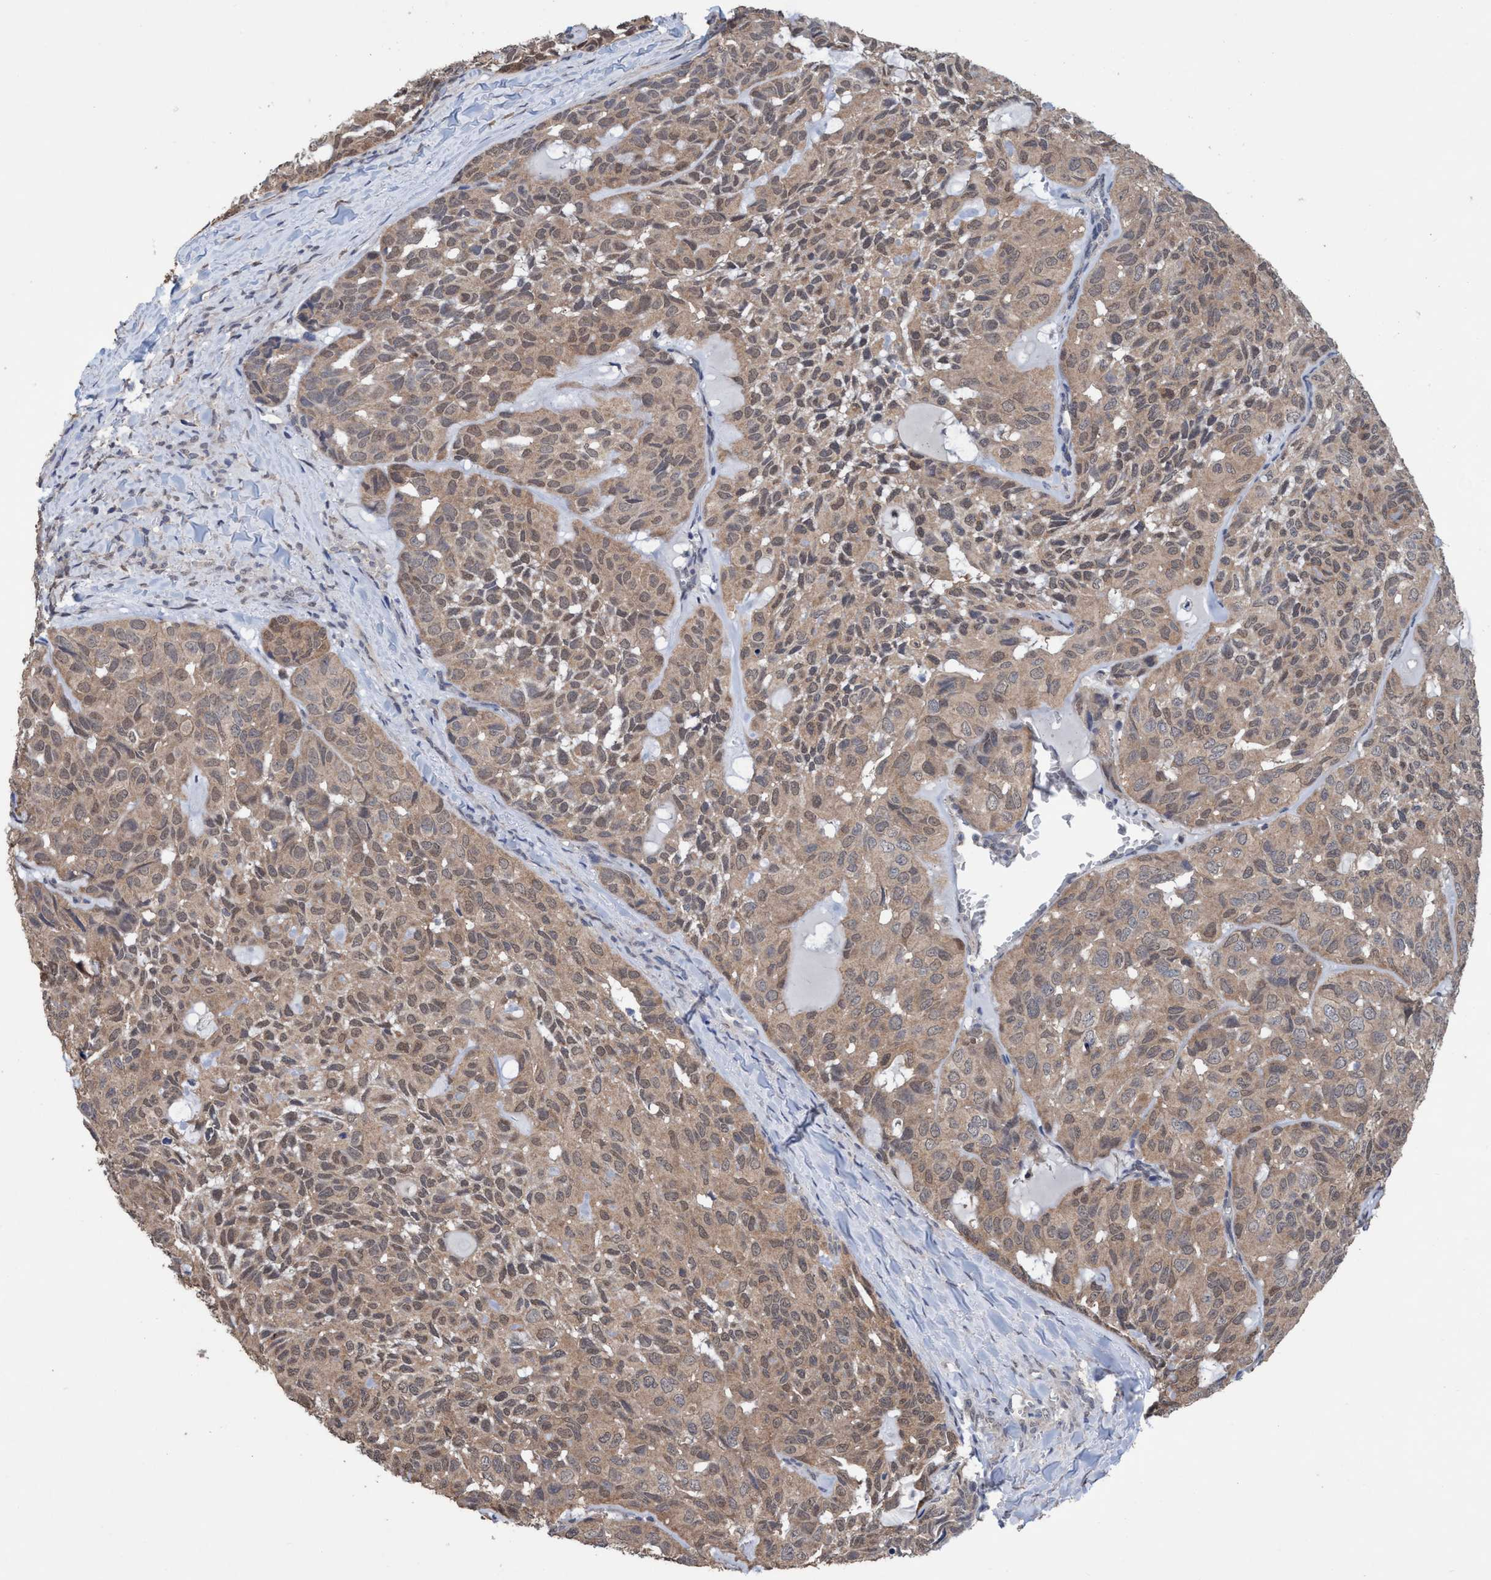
{"staining": {"intensity": "weak", "quantity": ">75%", "location": "cytoplasmic/membranous"}, "tissue": "head and neck cancer", "cell_type": "Tumor cells", "image_type": "cancer", "snomed": [{"axis": "morphology", "description": "Adenocarcinoma, NOS"}, {"axis": "topography", "description": "Salivary gland, NOS"}, {"axis": "topography", "description": "Head-Neck"}], "caption": "Human head and neck adenocarcinoma stained for a protein (brown) demonstrates weak cytoplasmic/membranous positive expression in approximately >75% of tumor cells.", "gene": "GLOD4", "patient": {"sex": "female", "age": 76}}